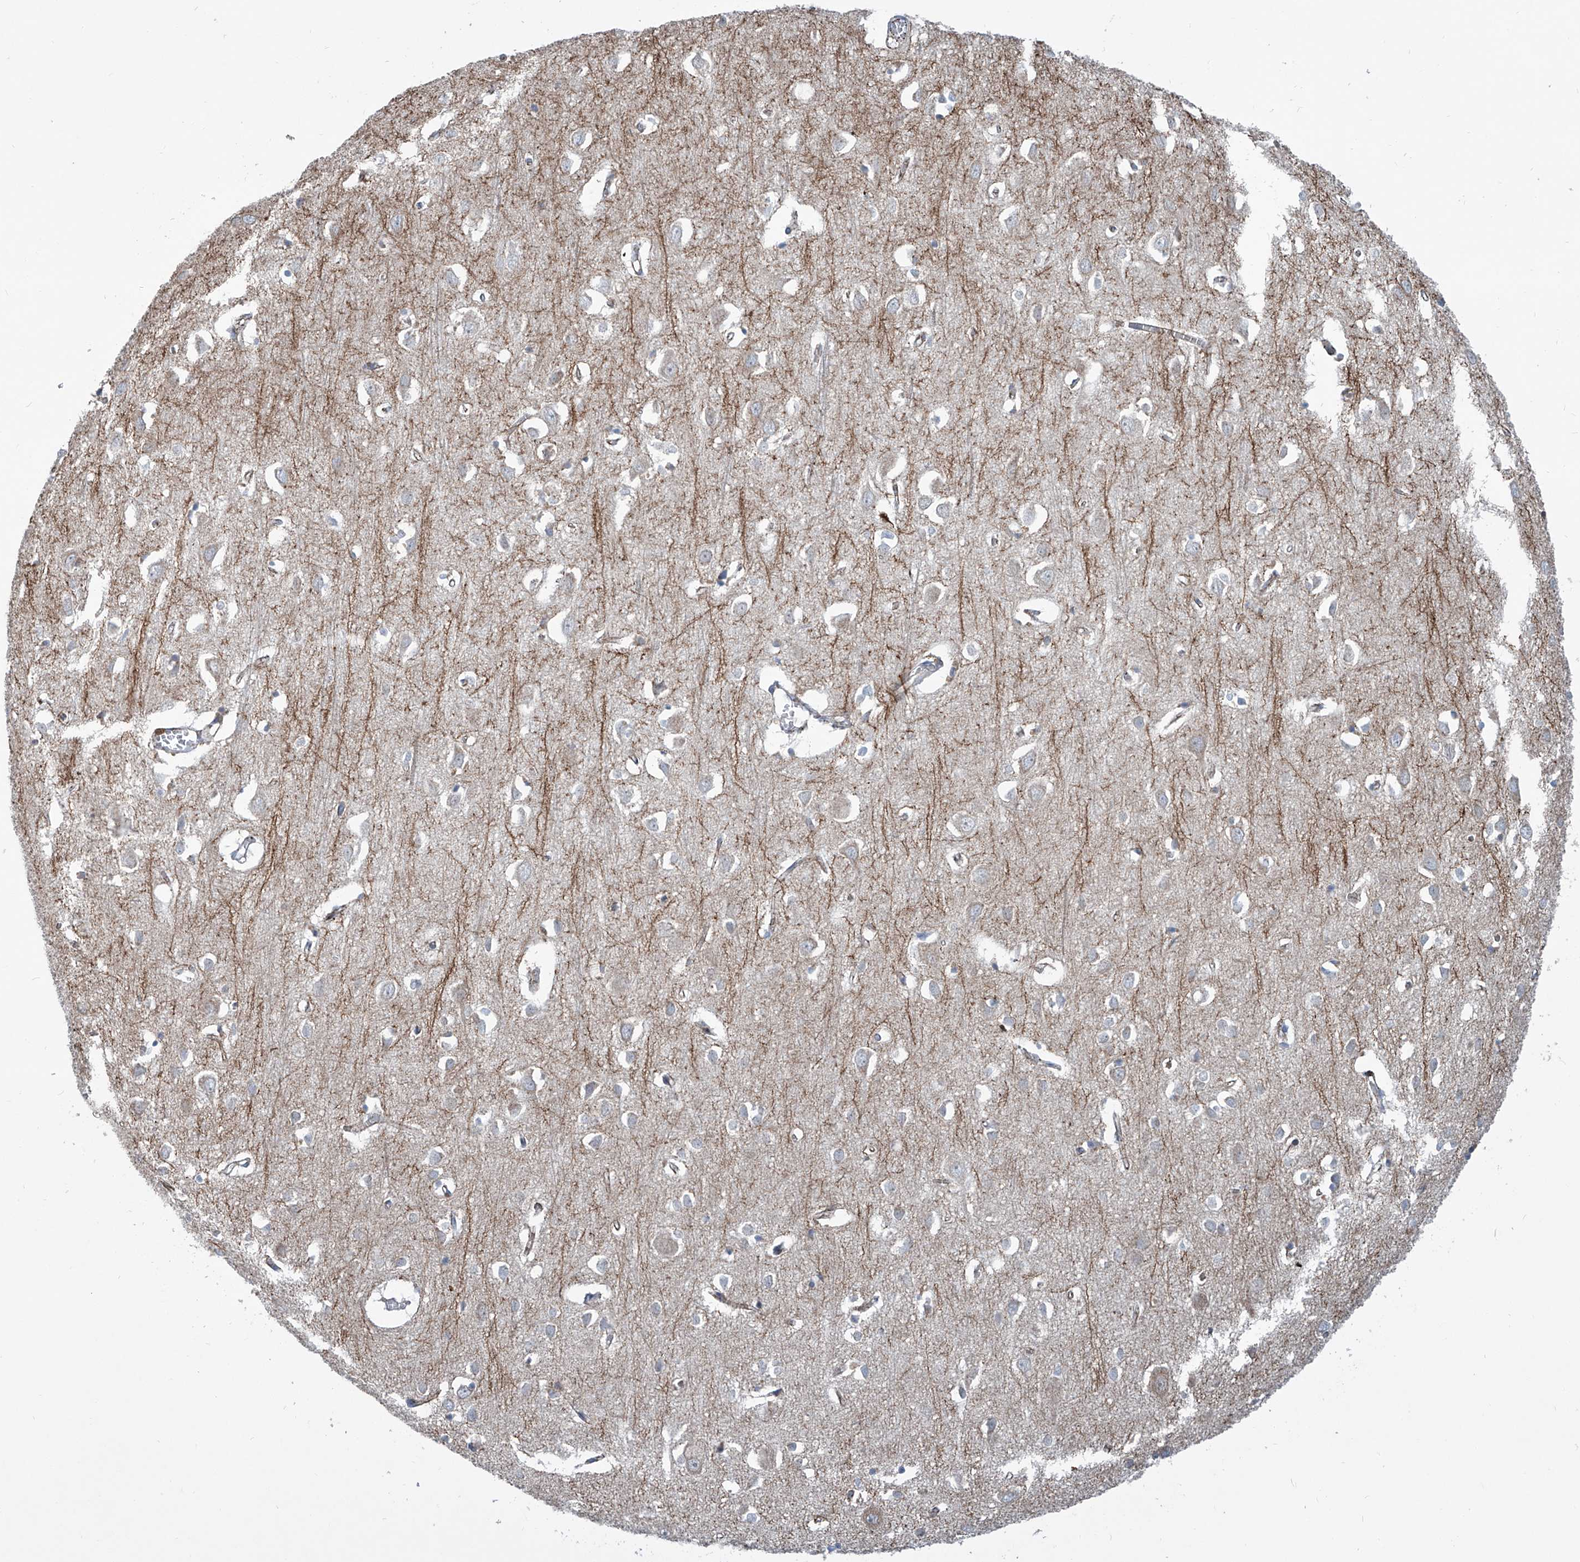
{"staining": {"intensity": "moderate", "quantity": "25%-75%", "location": "cytoplasmic/membranous"}, "tissue": "cerebral cortex", "cell_type": "Endothelial cells", "image_type": "normal", "snomed": [{"axis": "morphology", "description": "Normal tissue, NOS"}, {"axis": "topography", "description": "Cerebral cortex"}], "caption": "Moderate cytoplasmic/membranous expression for a protein is present in about 25%-75% of endothelial cells of benign cerebral cortex using immunohistochemistry.", "gene": "CDH5", "patient": {"sex": "female", "age": 64}}